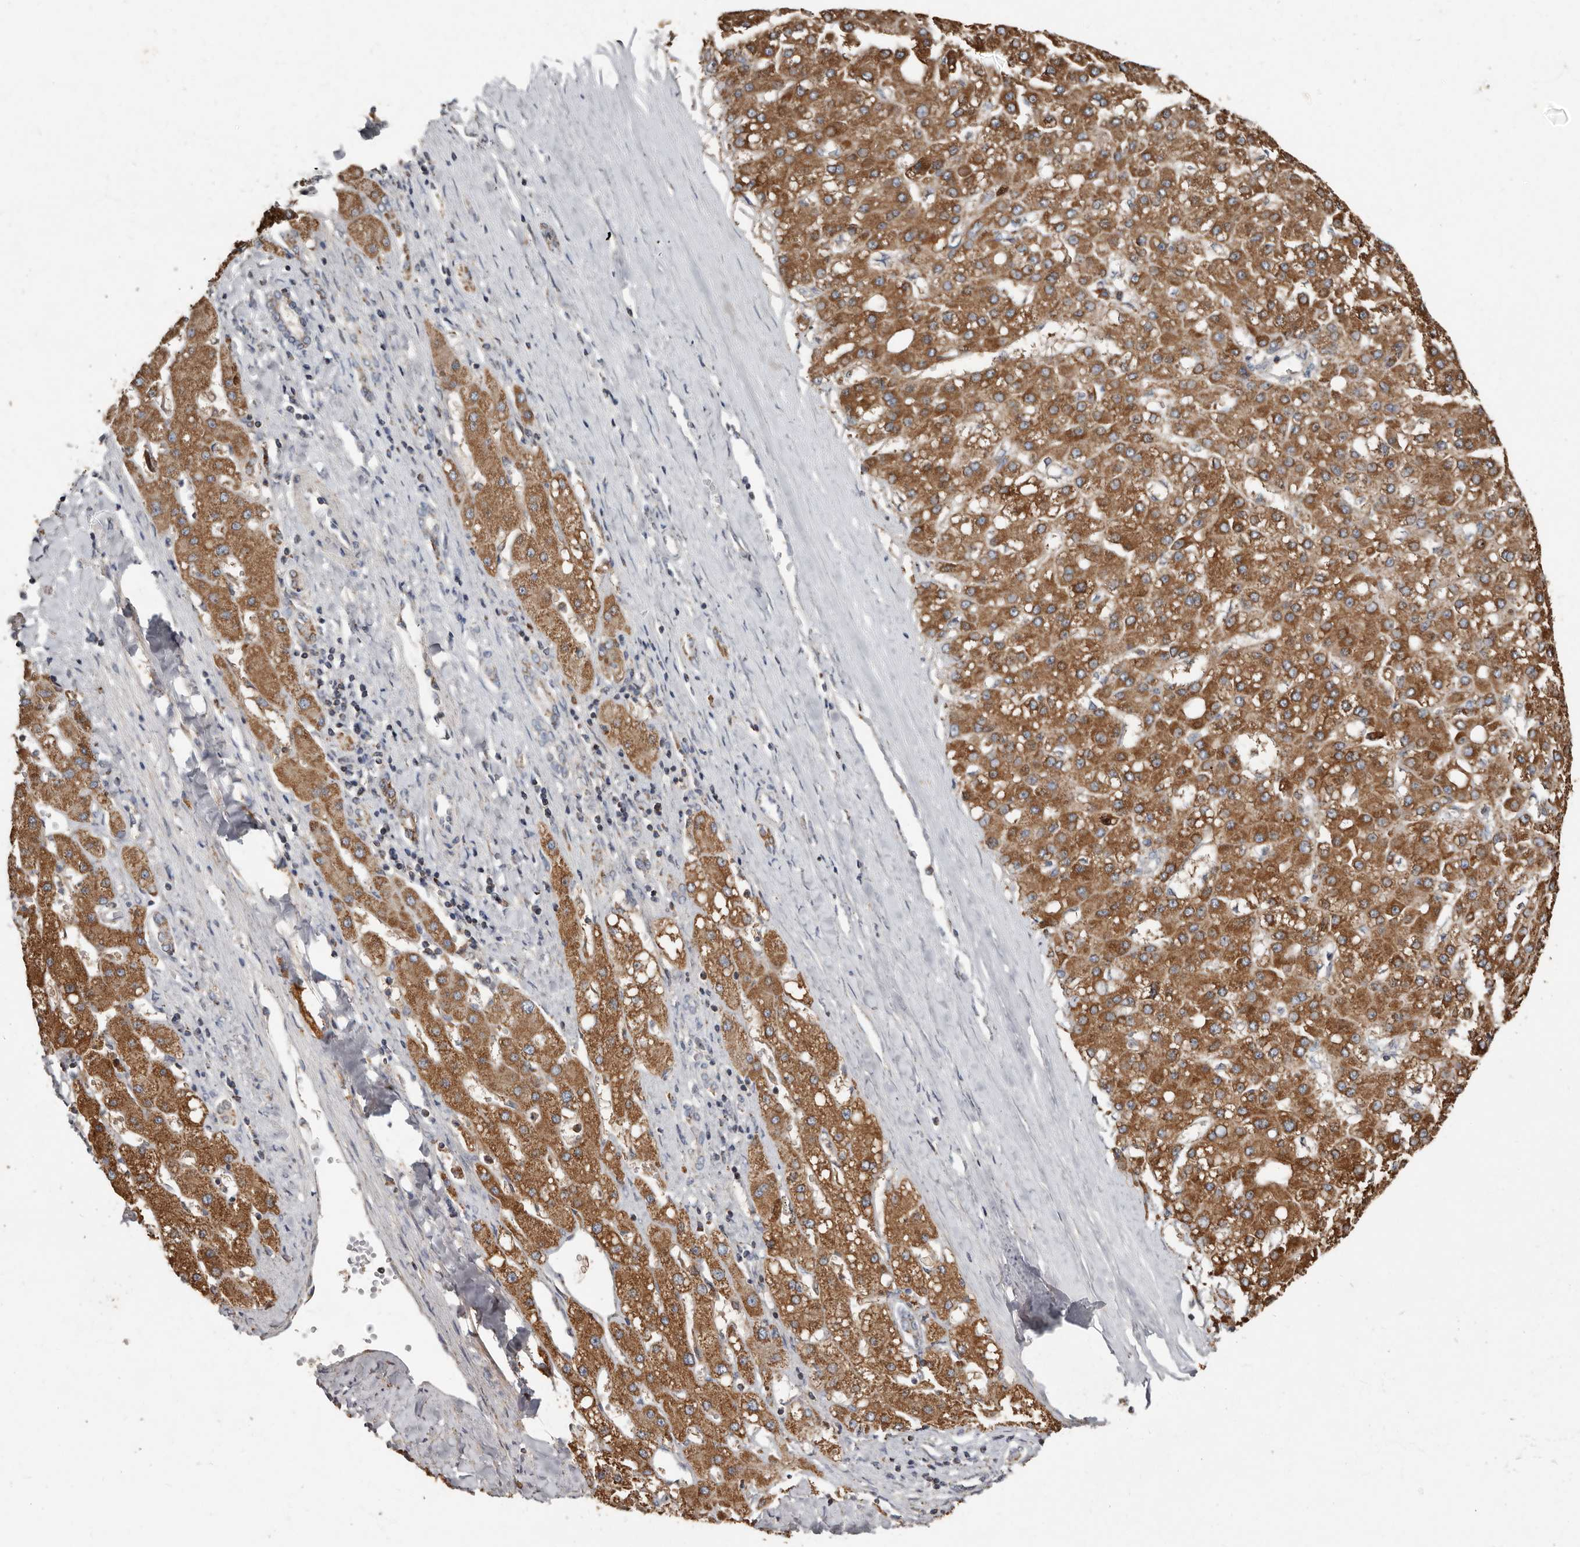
{"staining": {"intensity": "strong", "quantity": ">75%", "location": "cytoplasmic/membranous"}, "tissue": "liver cancer", "cell_type": "Tumor cells", "image_type": "cancer", "snomed": [{"axis": "morphology", "description": "Carcinoma, Hepatocellular, NOS"}, {"axis": "topography", "description": "Liver"}], "caption": "A photomicrograph showing strong cytoplasmic/membranous positivity in approximately >75% of tumor cells in liver hepatocellular carcinoma, as visualized by brown immunohistochemical staining.", "gene": "KIF26B", "patient": {"sex": "male", "age": 67}}